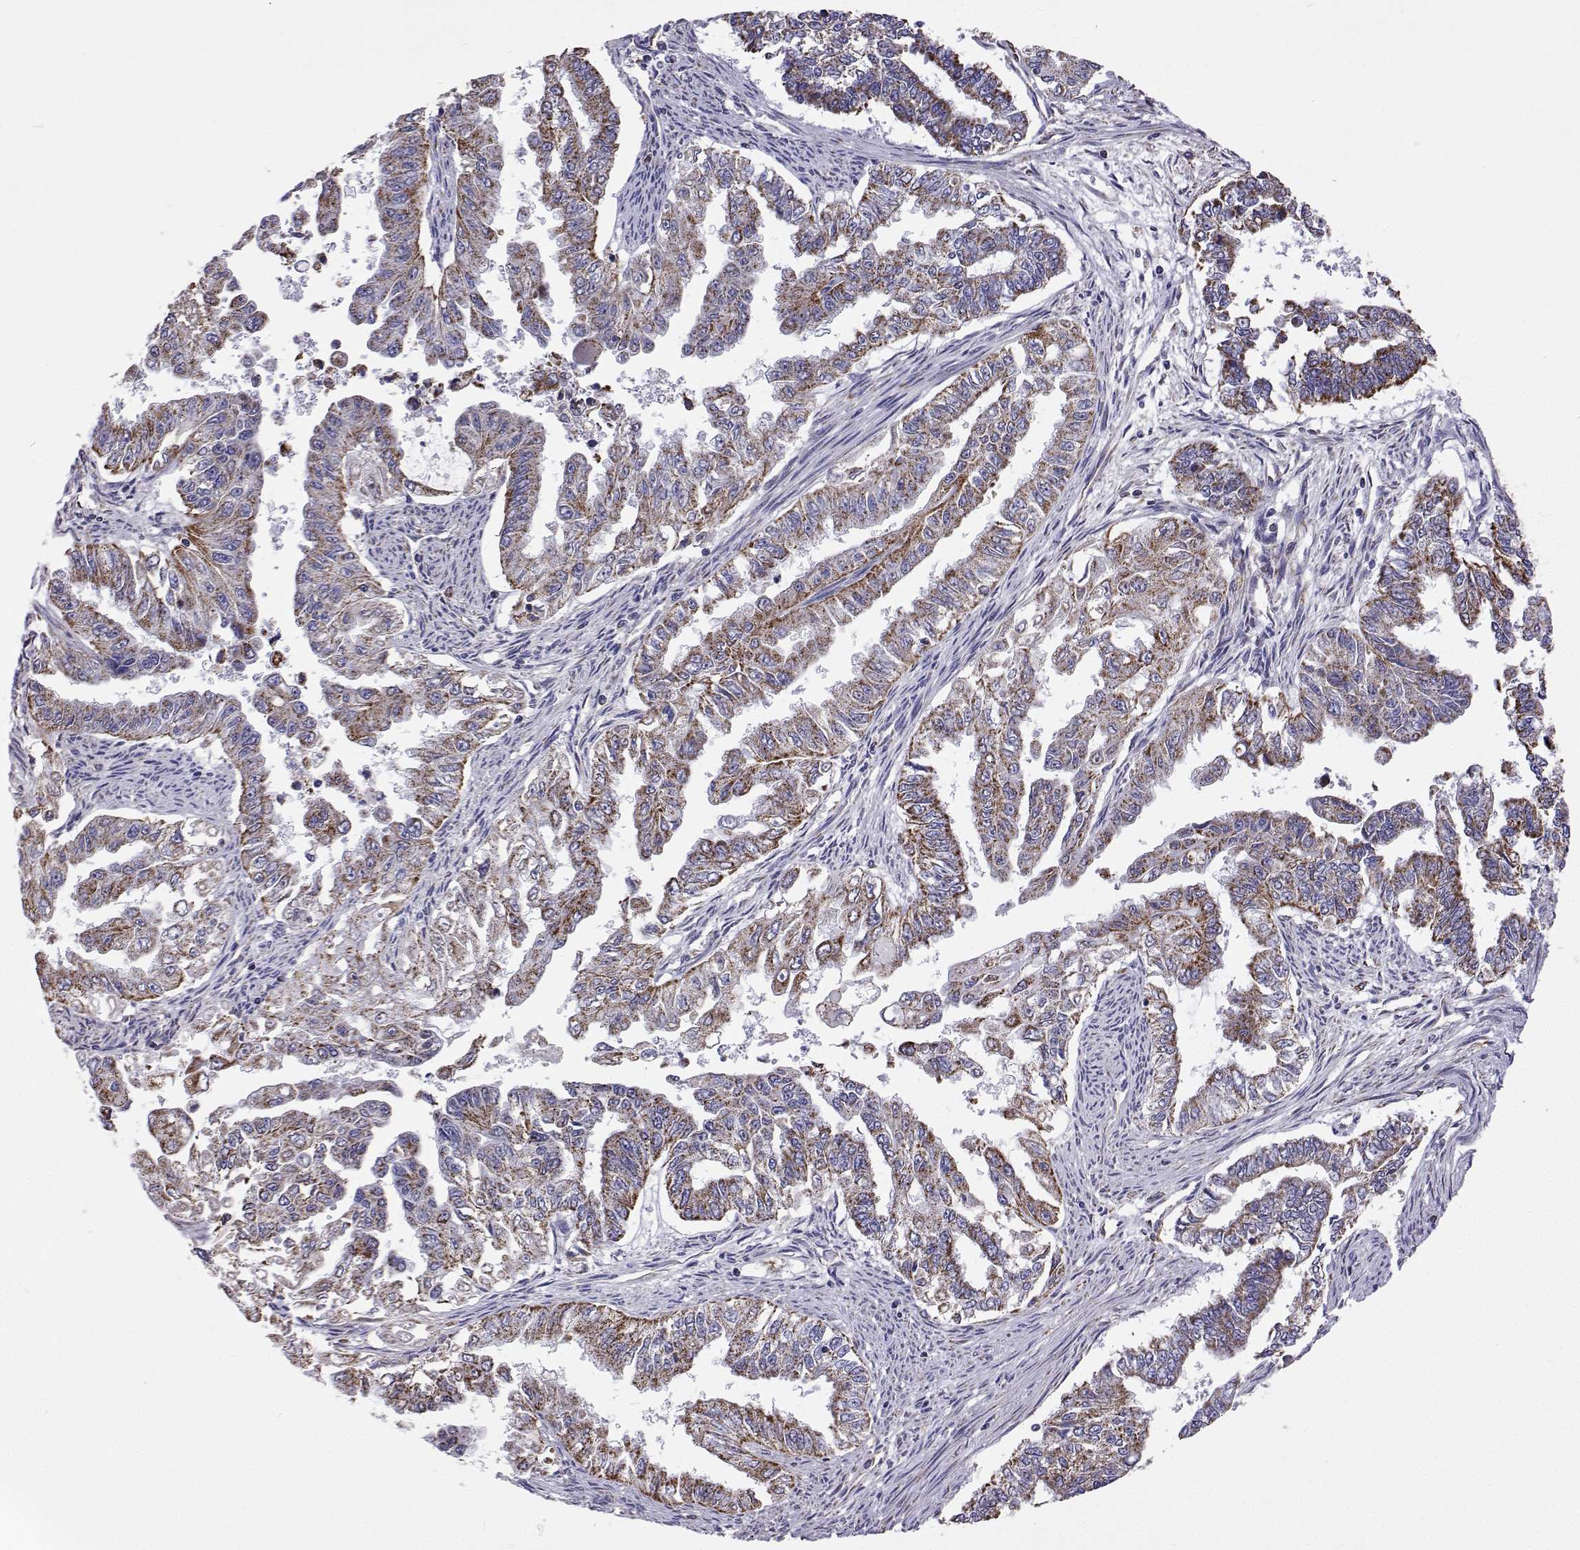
{"staining": {"intensity": "moderate", "quantity": ">75%", "location": "cytoplasmic/membranous"}, "tissue": "endometrial cancer", "cell_type": "Tumor cells", "image_type": "cancer", "snomed": [{"axis": "morphology", "description": "Adenocarcinoma, NOS"}, {"axis": "topography", "description": "Uterus"}], "caption": "High-power microscopy captured an IHC photomicrograph of endometrial cancer (adenocarcinoma), revealing moderate cytoplasmic/membranous staining in approximately >75% of tumor cells.", "gene": "MCCC2", "patient": {"sex": "female", "age": 59}}